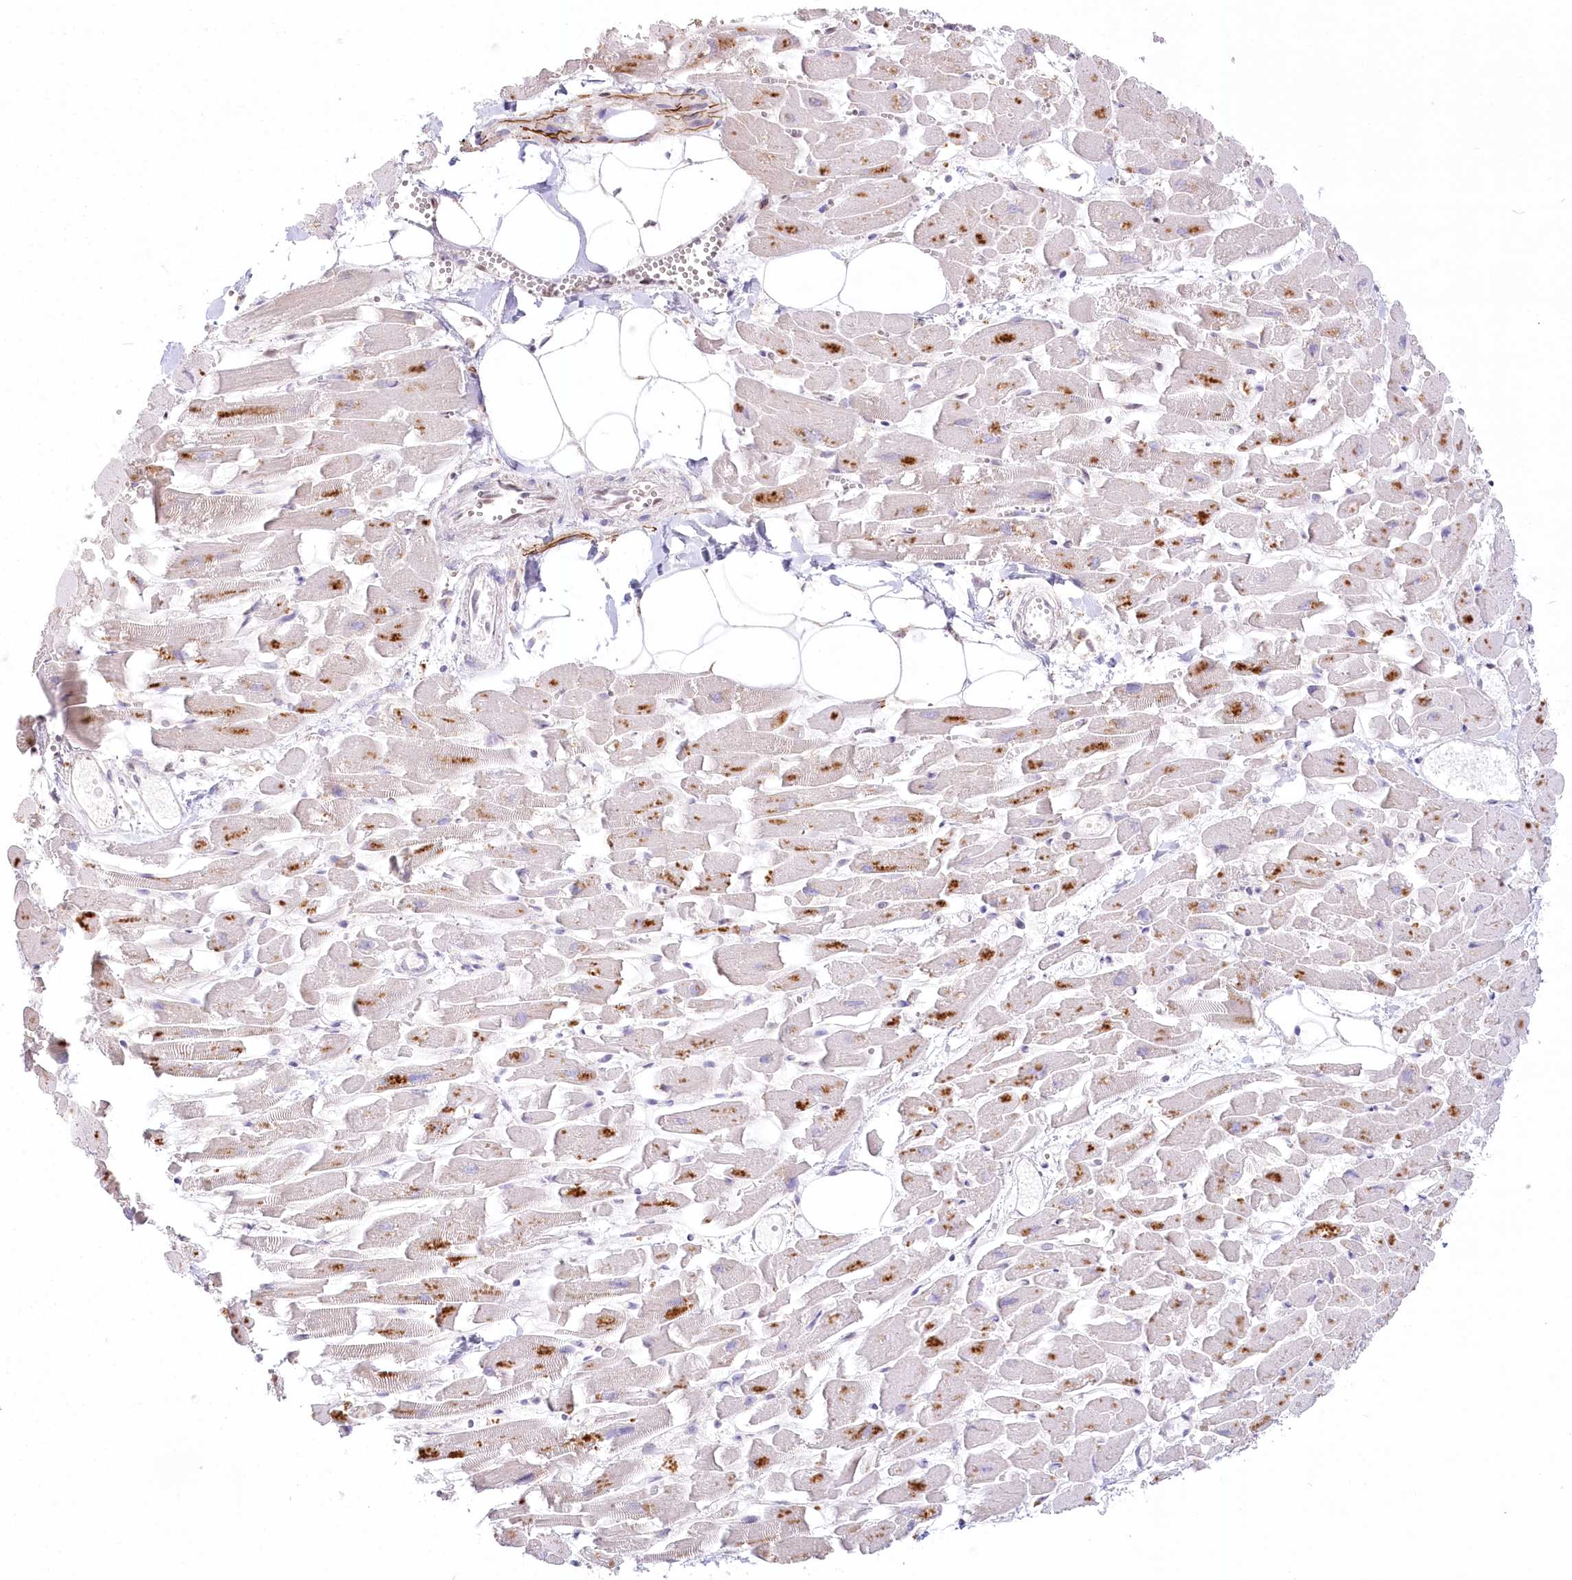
{"staining": {"intensity": "moderate", "quantity": "25%-75%", "location": "cytoplasmic/membranous,nuclear"}, "tissue": "heart muscle", "cell_type": "Cardiomyocytes", "image_type": "normal", "snomed": [{"axis": "morphology", "description": "Normal tissue, NOS"}, {"axis": "topography", "description": "Heart"}], "caption": "Immunohistochemistry (IHC) of normal heart muscle shows medium levels of moderate cytoplasmic/membranous,nuclear staining in about 25%-75% of cardiomyocytes. The staining is performed using DAB (3,3'-diaminobenzidine) brown chromogen to label protein expression. The nuclei are counter-stained blue using hematoxylin.", "gene": "PYURF", "patient": {"sex": "female", "age": 64}}